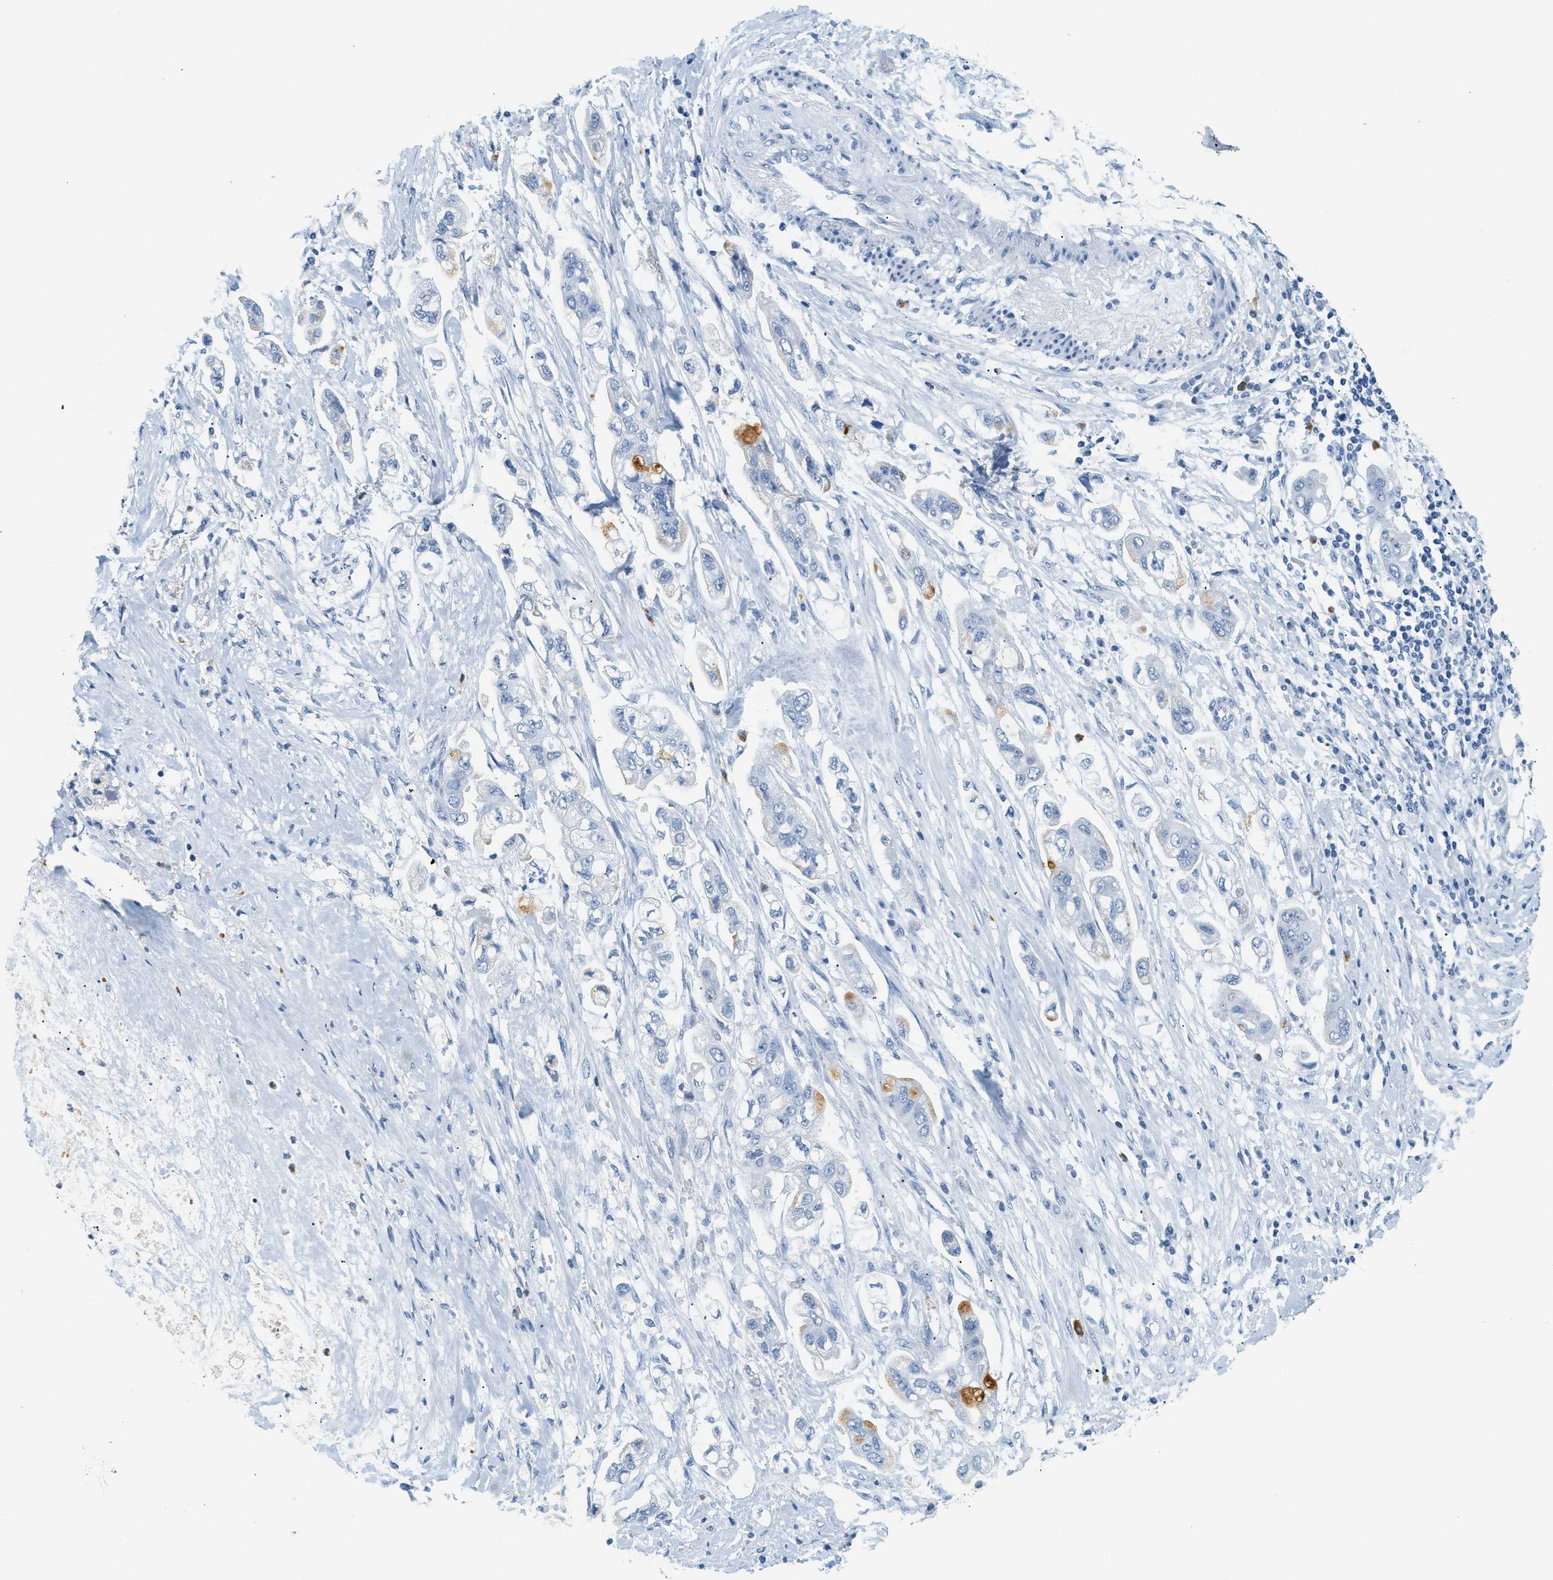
{"staining": {"intensity": "negative", "quantity": "none", "location": "none"}, "tissue": "stomach cancer", "cell_type": "Tumor cells", "image_type": "cancer", "snomed": [{"axis": "morphology", "description": "Adenocarcinoma, NOS"}, {"axis": "topography", "description": "Stomach"}], "caption": "Tumor cells show no significant expression in stomach cancer (adenocarcinoma).", "gene": "LCN2", "patient": {"sex": "male", "age": 62}}